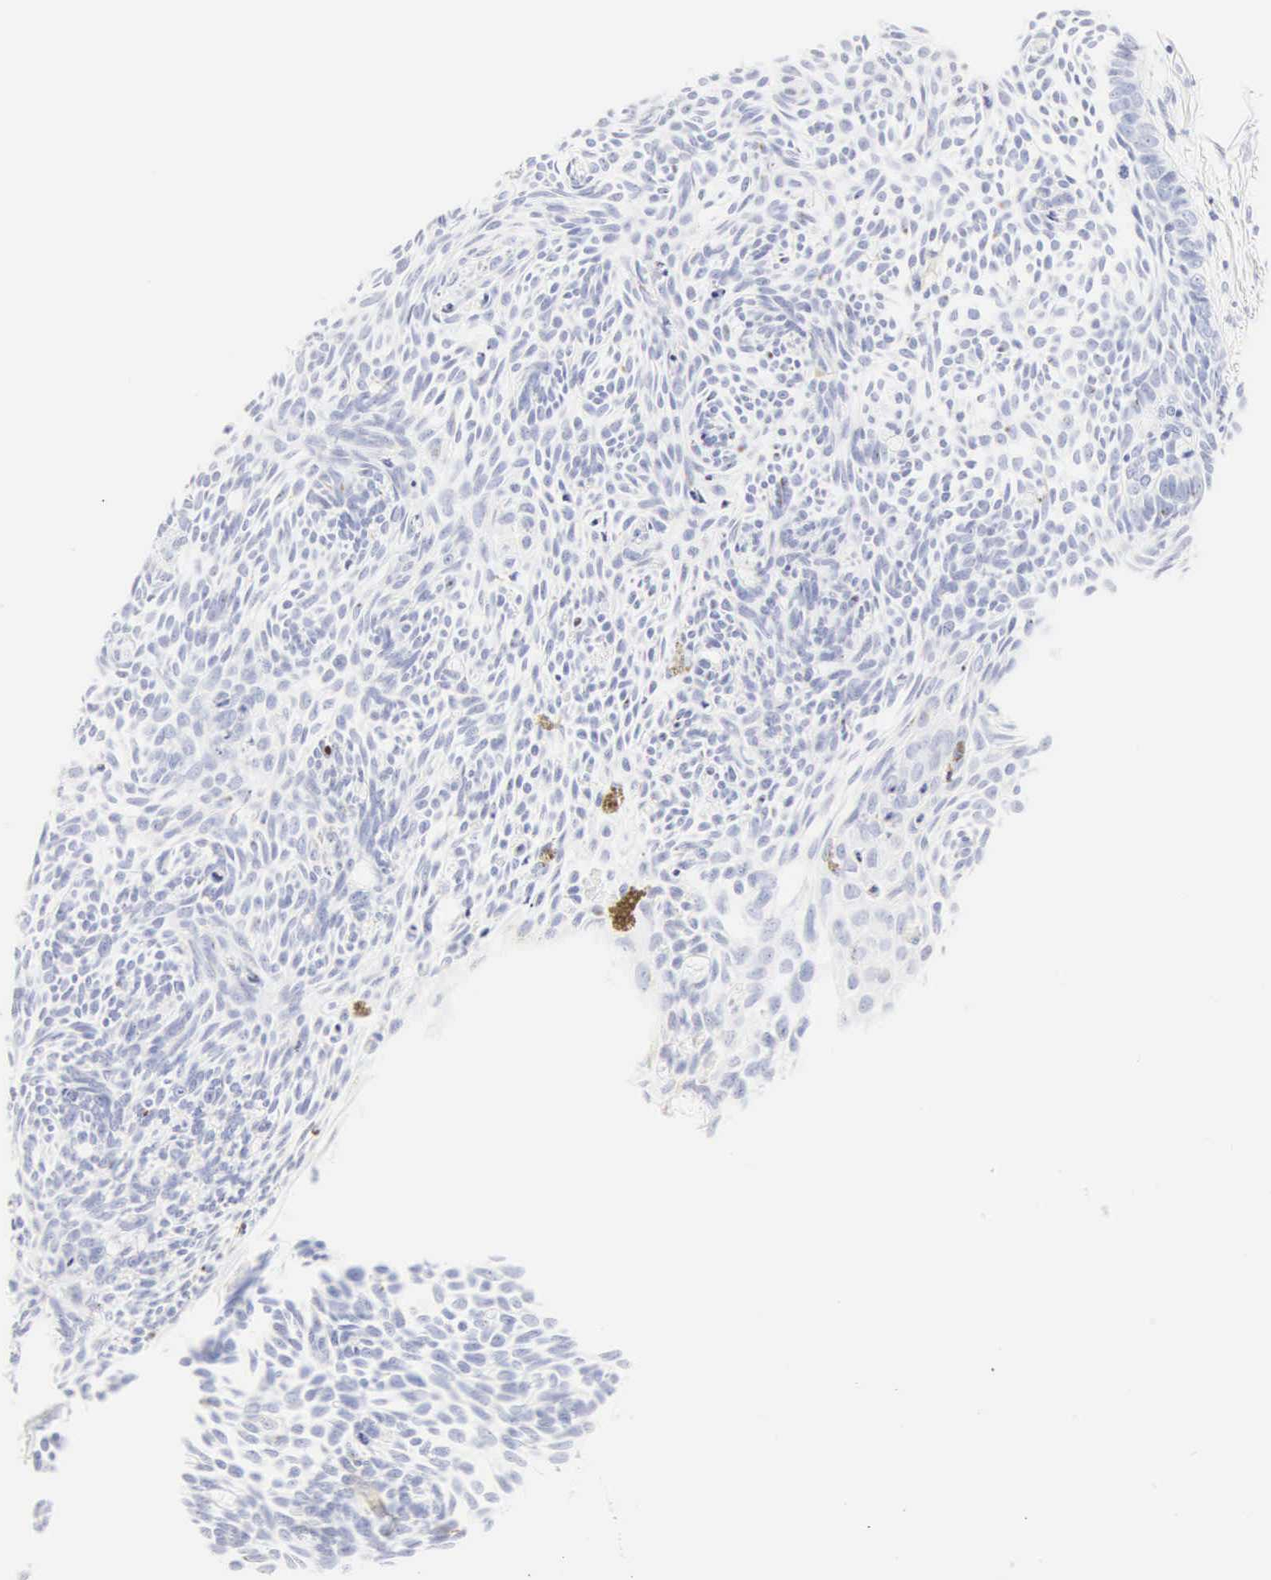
{"staining": {"intensity": "negative", "quantity": "none", "location": "none"}, "tissue": "skin cancer", "cell_type": "Tumor cells", "image_type": "cancer", "snomed": [{"axis": "morphology", "description": "Basal cell carcinoma"}, {"axis": "topography", "description": "Skin"}], "caption": "High power microscopy image of an immunohistochemistry (IHC) image of basal cell carcinoma (skin), revealing no significant positivity in tumor cells.", "gene": "CGB3", "patient": {"sex": "male", "age": 58}}